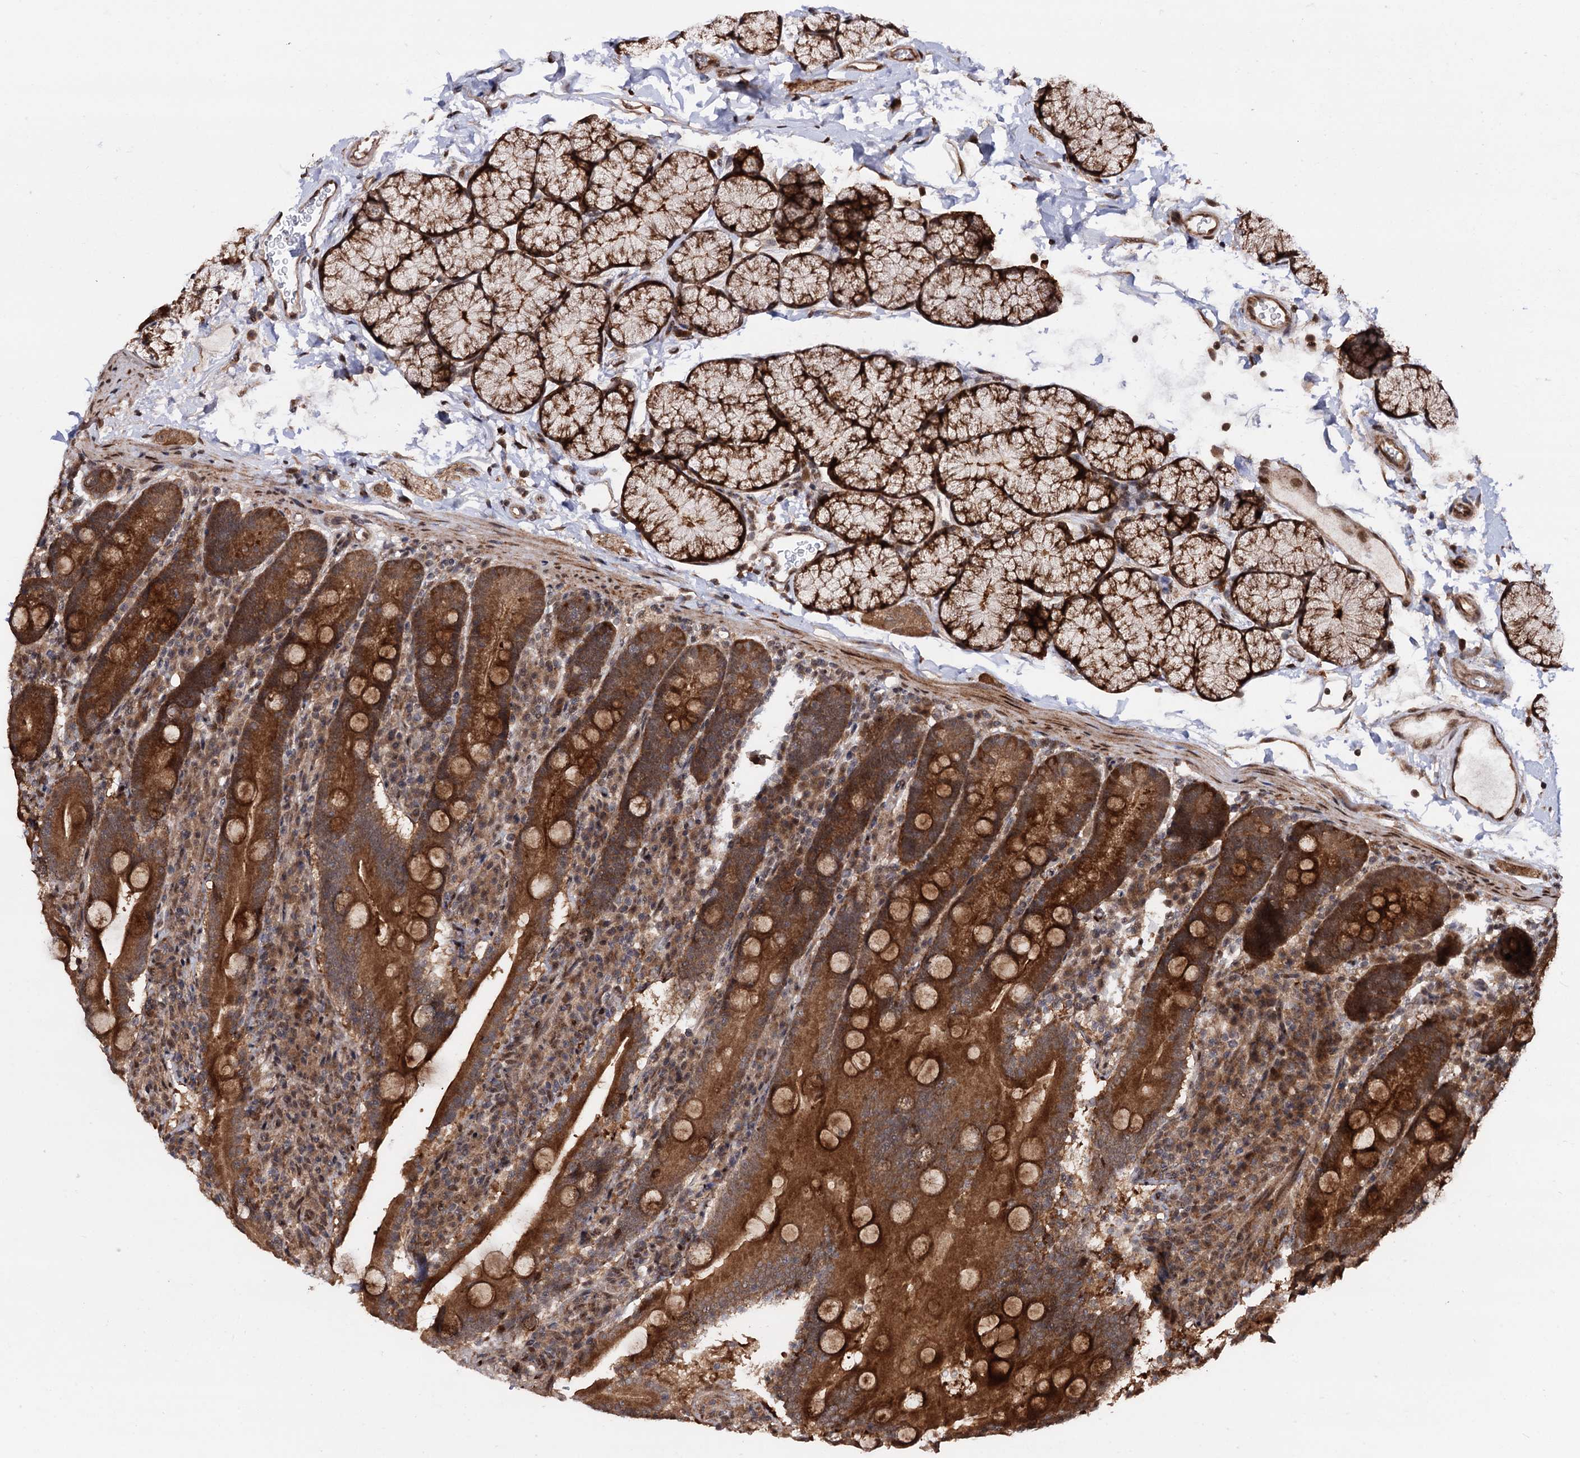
{"staining": {"intensity": "moderate", "quantity": ">75%", "location": "cytoplasmic/membranous"}, "tissue": "duodenum", "cell_type": "Glandular cells", "image_type": "normal", "snomed": [{"axis": "morphology", "description": "Normal tissue, NOS"}, {"axis": "topography", "description": "Duodenum"}], "caption": "Moderate cytoplasmic/membranous staining for a protein is seen in about >75% of glandular cells of unremarkable duodenum using immunohistochemistry.", "gene": "PIGB", "patient": {"sex": "male", "age": 35}}